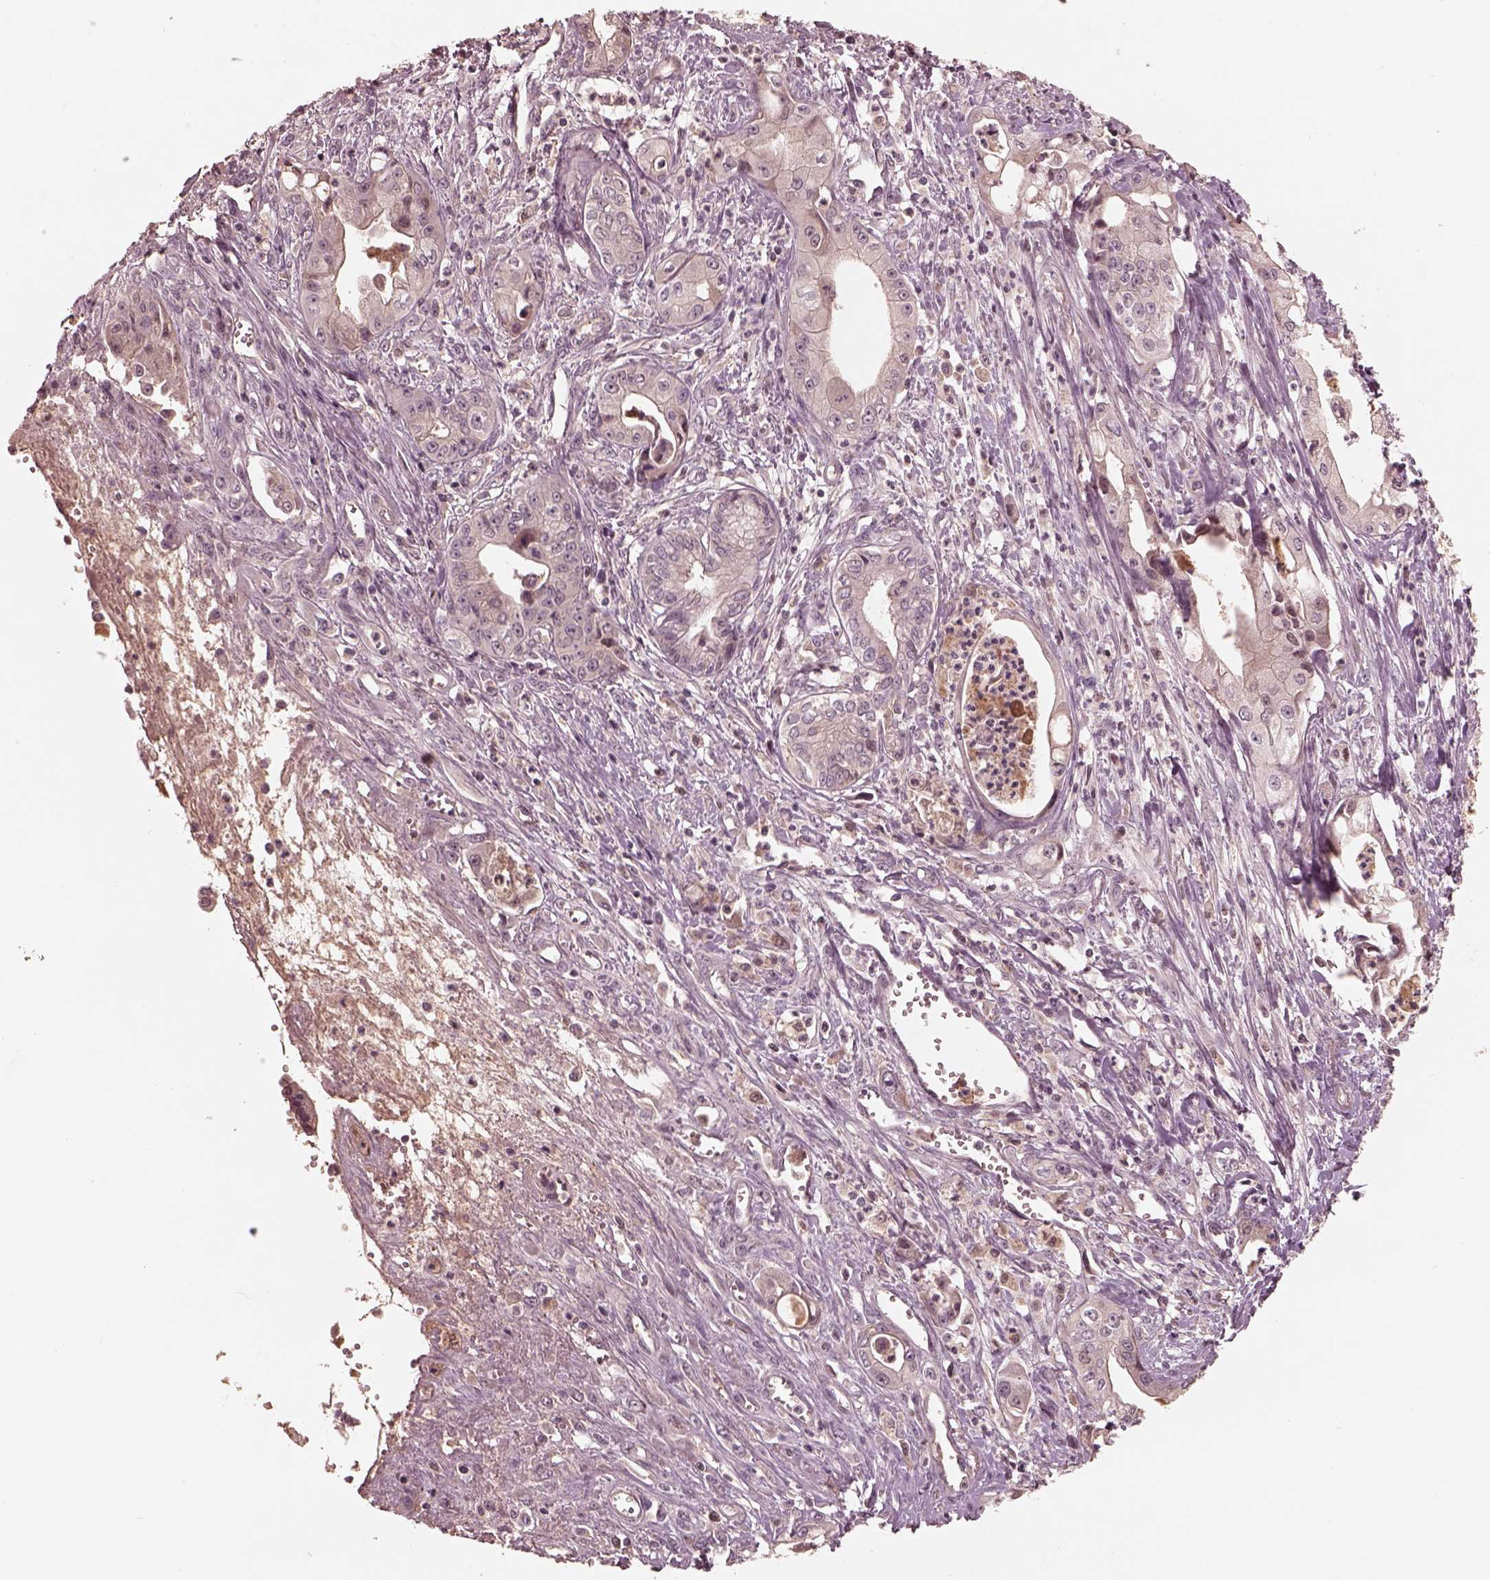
{"staining": {"intensity": "negative", "quantity": "none", "location": "none"}, "tissue": "pancreatic cancer", "cell_type": "Tumor cells", "image_type": "cancer", "snomed": [{"axis": "morphology", "description": "Adenocarcinoma, NOS"}, {"axis": "topography", "description": "Pancreas"}], "caption": "High magnification brightfield microscopy of pancreatic cancer stained with DAB (3,3'-diaminobenzidine) (brown) and counterstained with hematoxylin (blue): tumor cells show no significant expression.", "gene": "TF", "patient": {"sex": "female", "age": 65}}